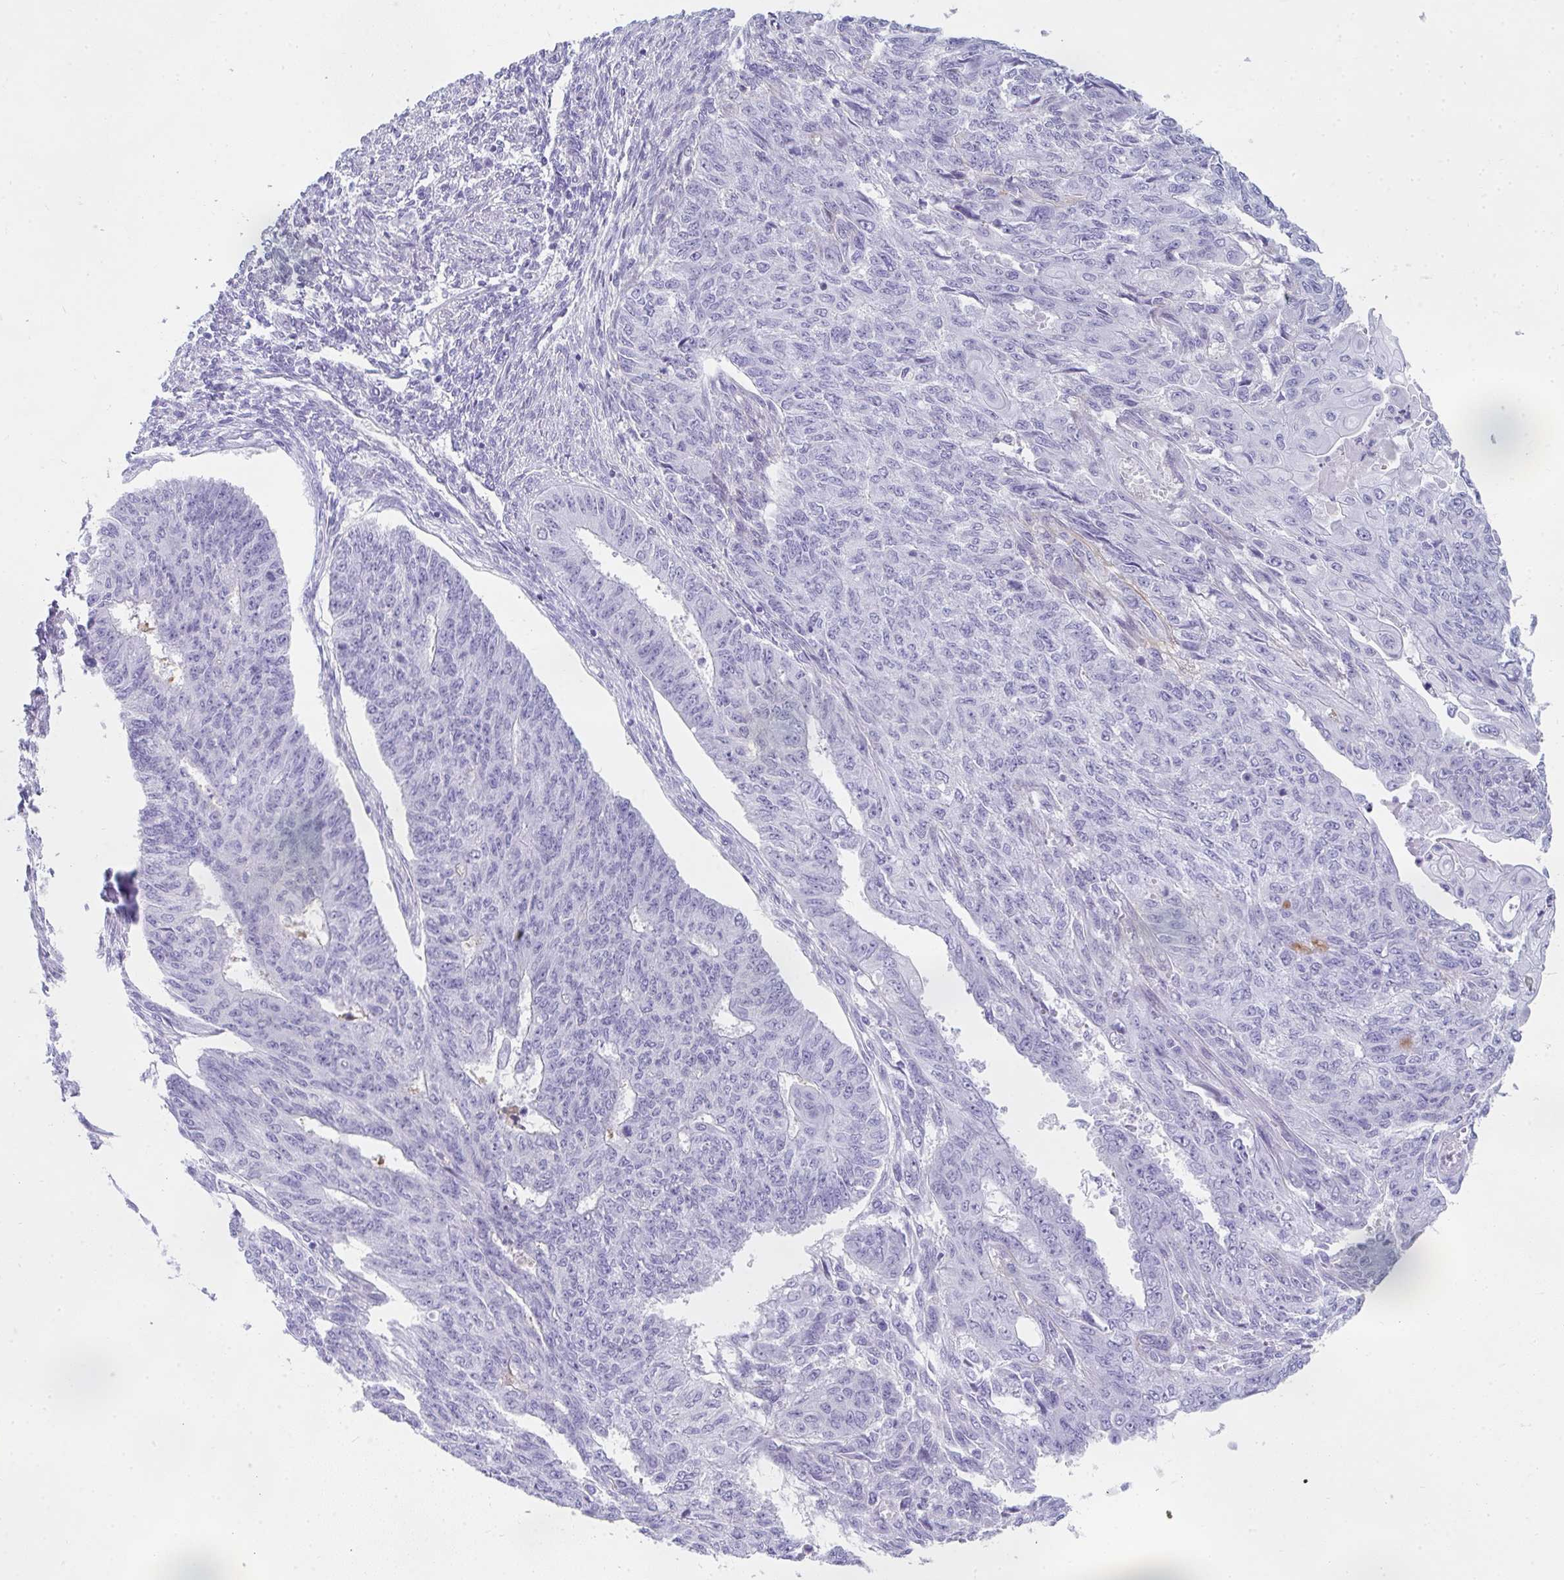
{"staining": {"intensity": "negative", "quantity": "none", "location": "none"}, "tissue": "endometrial cancer", "cell_type": "Tumor cells", "image_type": "cancer", "snomed": [{"axis": "morphology", "description": "Adenocarcinoma, NOS"}, {"axis": "topography", "description": "Endometrium"}], "caption": "Immunohistochemistry photomicrograph of human adenocarcinoma (endometrial) stained for a protein (brown), which displays no positivity in tumor cells.", "gene": "RLF", "patient": {"sex": "female", "age": 32}}